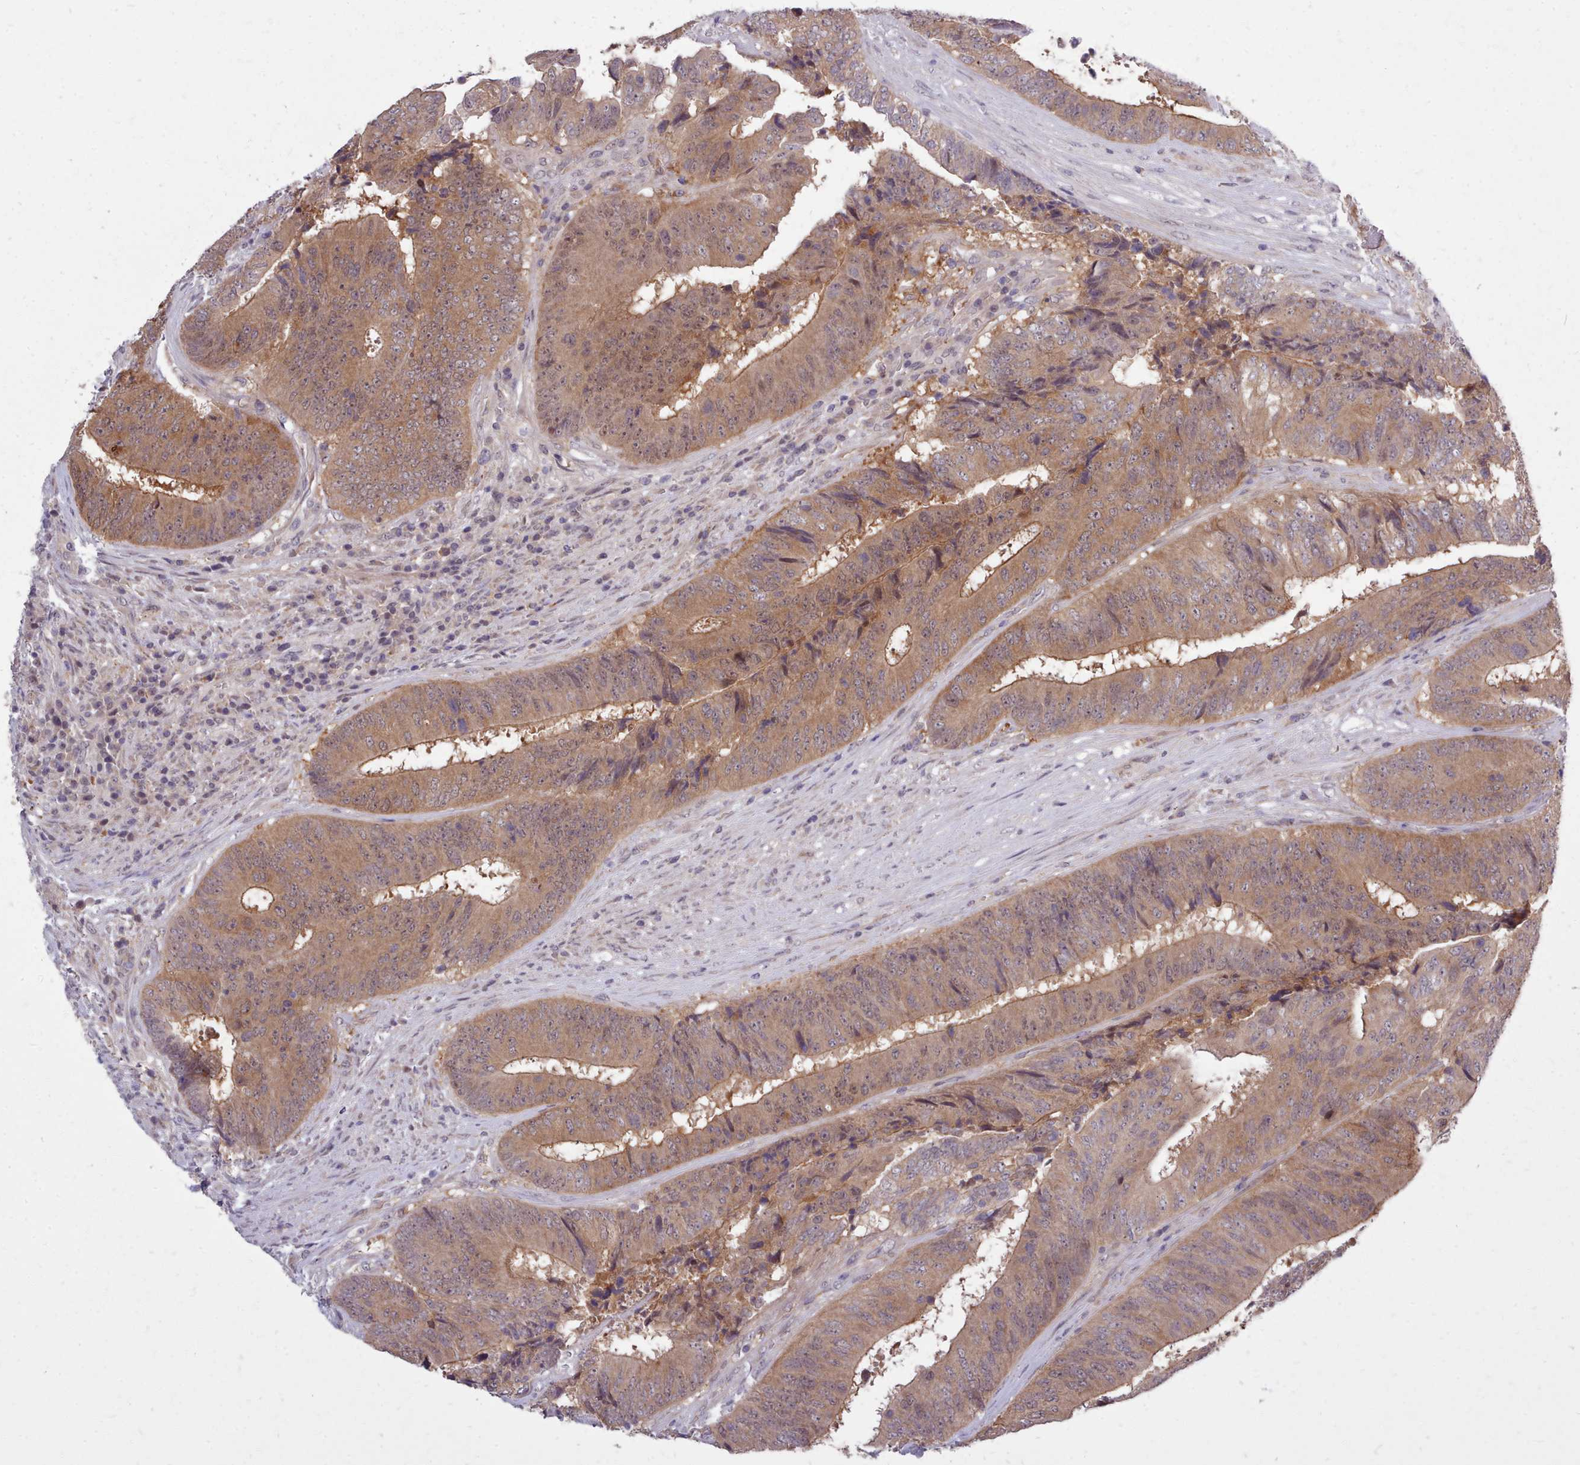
{"staining": {"intensity": "moderate", "quantity": ">75%", "location": "cytoplasmic/membranous,nuclear"}, "tissue": "colorectal cancer", "cell_type": "Tumor cells", "image_type": "cancer", "snomed": [{"axis": "morphology", "description": "Adenocarcinoma, NOS"}, {"axis": "topography", "description": "Rectum"}], "caption": "Brown immunohistochemical staining in human colorectal adenocarcinoma demonstrates moderate cytoplasmic/membranous and nuclear staining in approximately >75% of tumor cells.", "gene": "AHCY", "patient": {"sex": "male", "age": 72}}